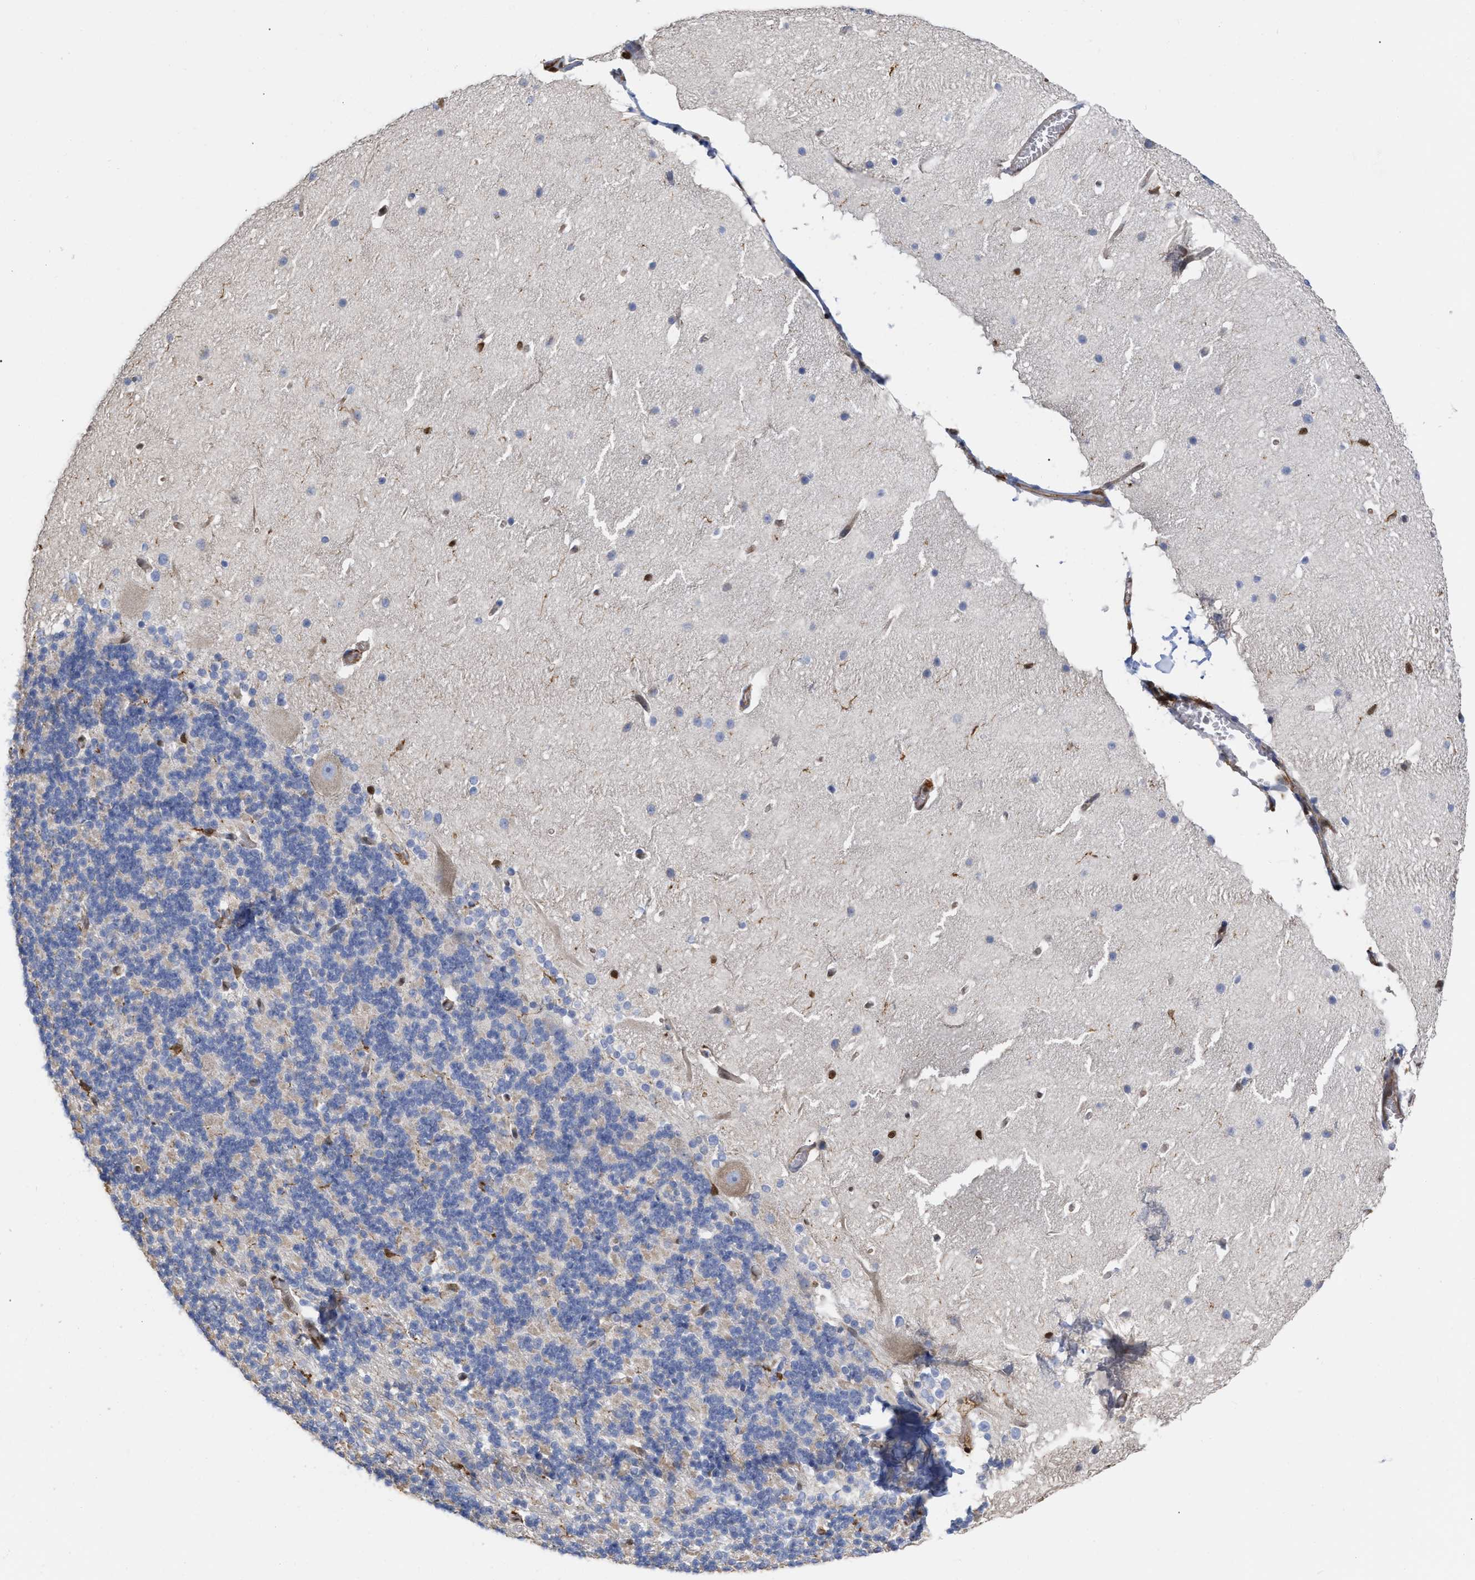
{"staining": {"intensity": "negative", "quantity": "none", "location": "none"}, "tissue": "cerebellum", "cell_type": "Cells in granular layer", "image_type": "normal", "snomed": [{"axis": "morphology", "description": "Normal tissue, NOS"}, {"axis": "topography", "description": "Cerebellum"}], "caption": "Cells in granular layer are negative for protein expression in benign human cerebellum. (Brightfield microscopy of DAB (3,3'-diaminobenzidine) immunohistochemistry (IHC) at high magnification).", "gene": "GIMAP4", "patient": {"sex": "female", "age": 19}}